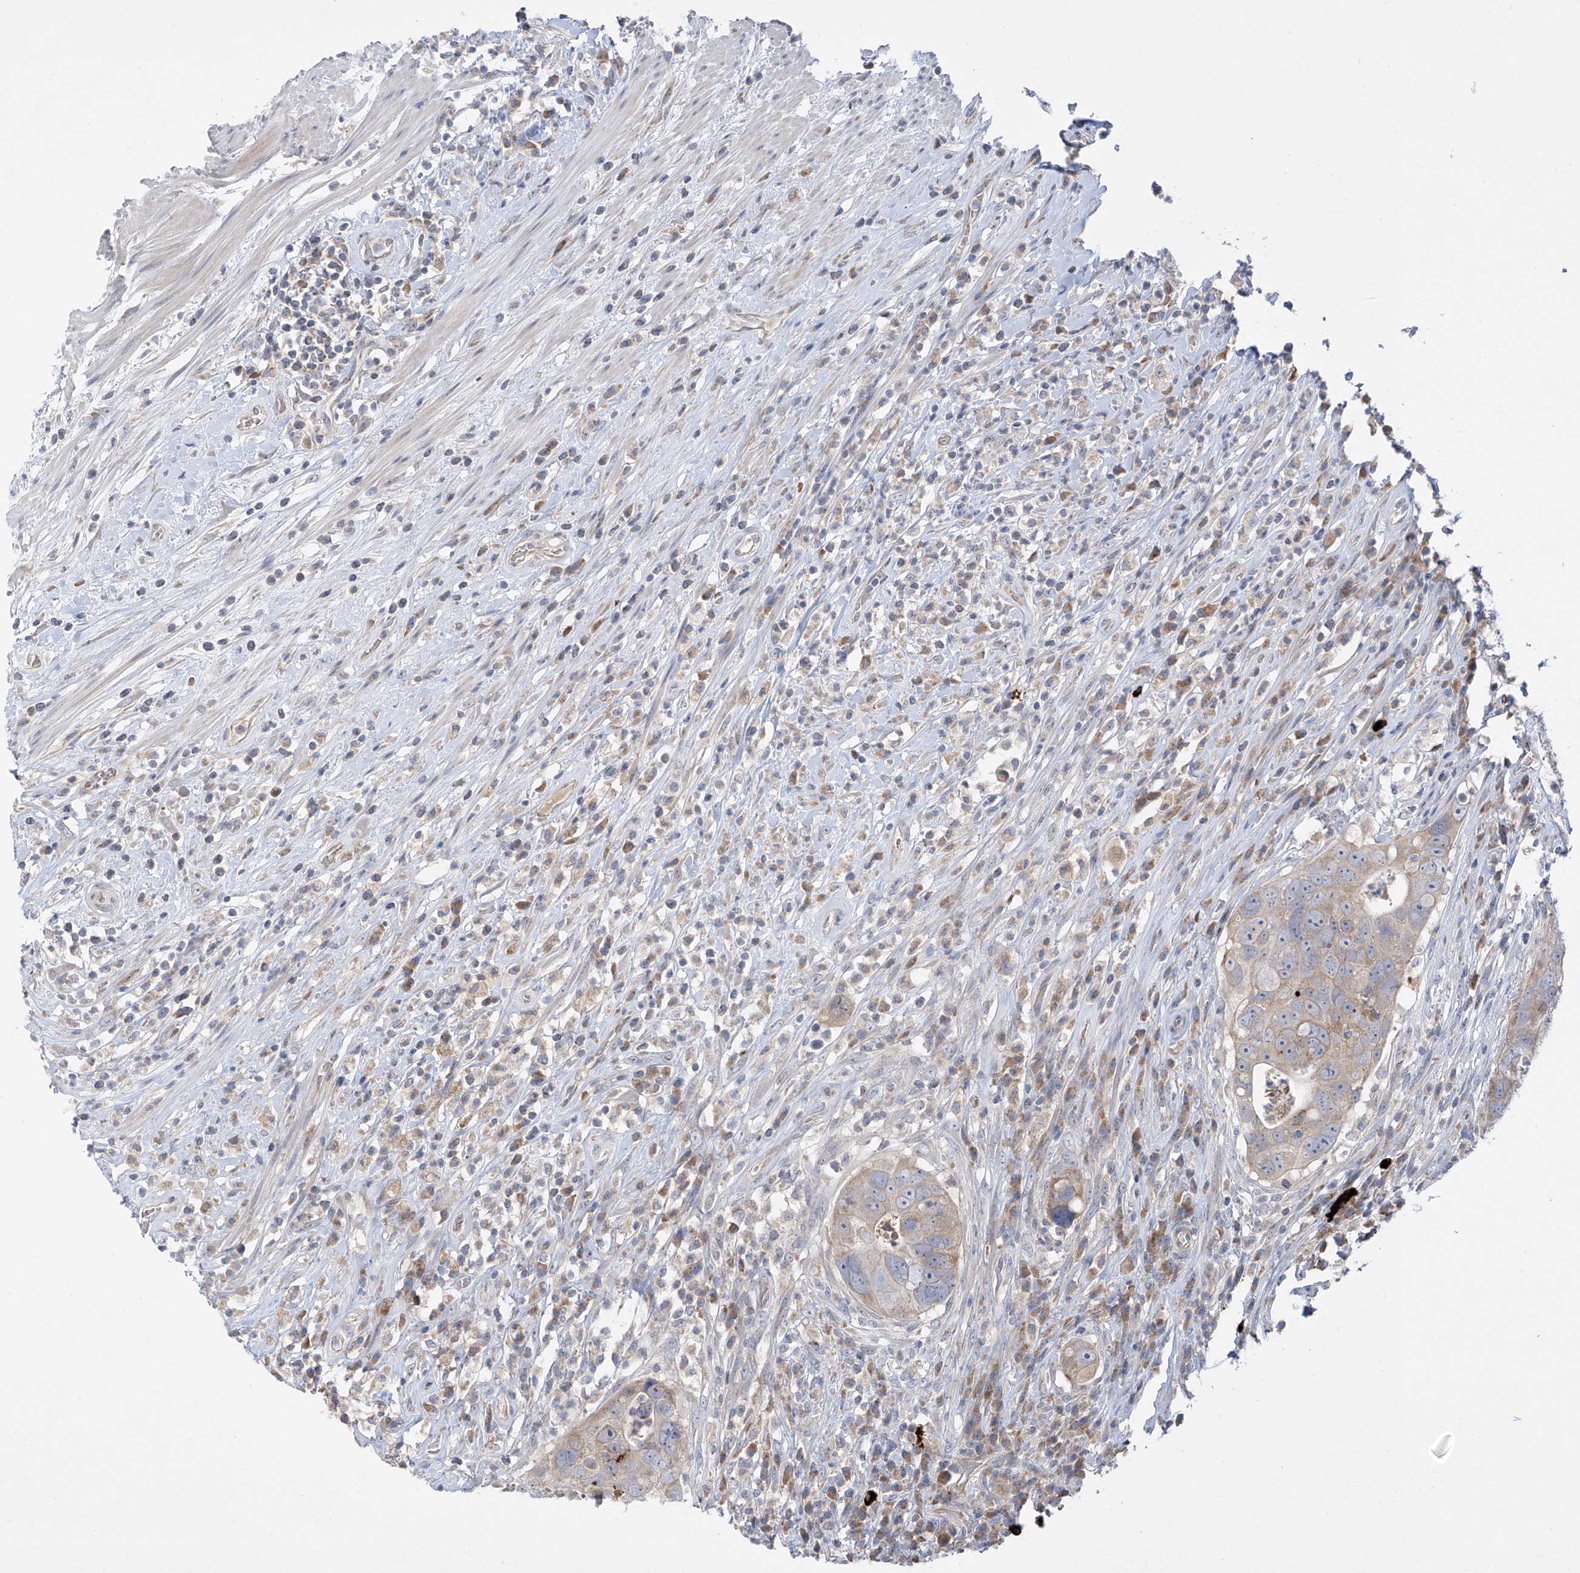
{"staining": {"intensity": "moderate", "quantity": "25%-75%", "location": "cytoplasmic/membranous"}, "tissue": "colorectal cancer", "cell_type": "Tumor cells", "image_type": "cancer", "snomed": [{"axis": "morphology", "description": "Adenocarcinoma, NOS"}, {"axis": "topography", "description": "Rectum"}], "caption": "IHC (DAB (3,3'-diaminobenzidine)) staining of colorectal cancer (adenocarcinoma) shows moderate cytoplasmic/membranous protein positivity in about 25%-75% of tumor cells.", "gene": "METTL18", "patient": {"sex": "male", "age": 59}}